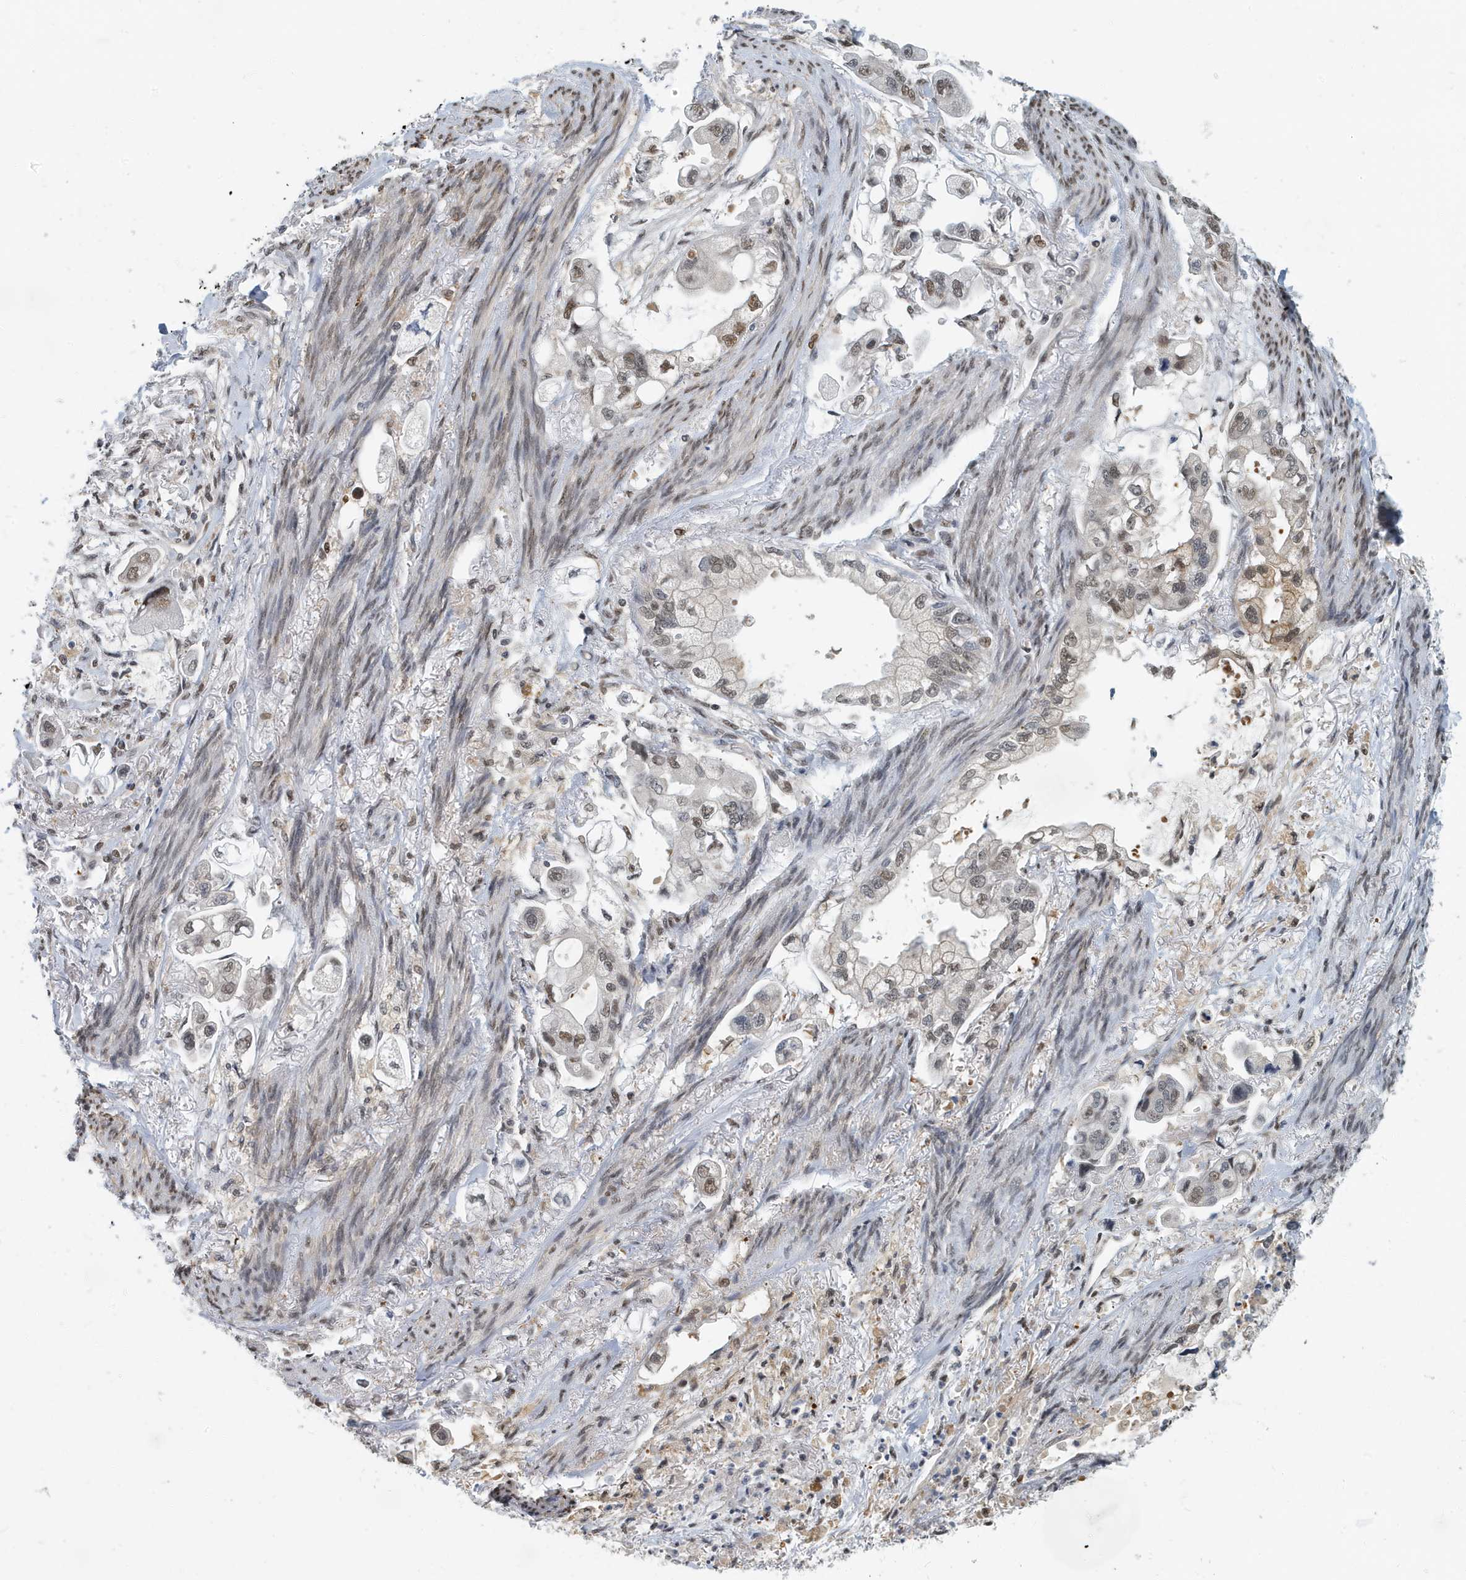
{"staining": {"intensity": "weak", "quantity": ">75%", "location": "nuclear"}, "tissue": "stomach cancer", "cell_type": "Tumor cells", "image_type": "cancer", "snomed": [{"axis": "morphology", "description": "Adenocarcinoma, NOS"}, {"axis": "topography", "description": "Stomach"}], "caption": "IHC of human stomach adenocarcinoma reveals low levels of weak nuclear staining in about >75% of tumor cells.", "gene": "KIF15", "patient": {"sex": "male", "age": 62}}